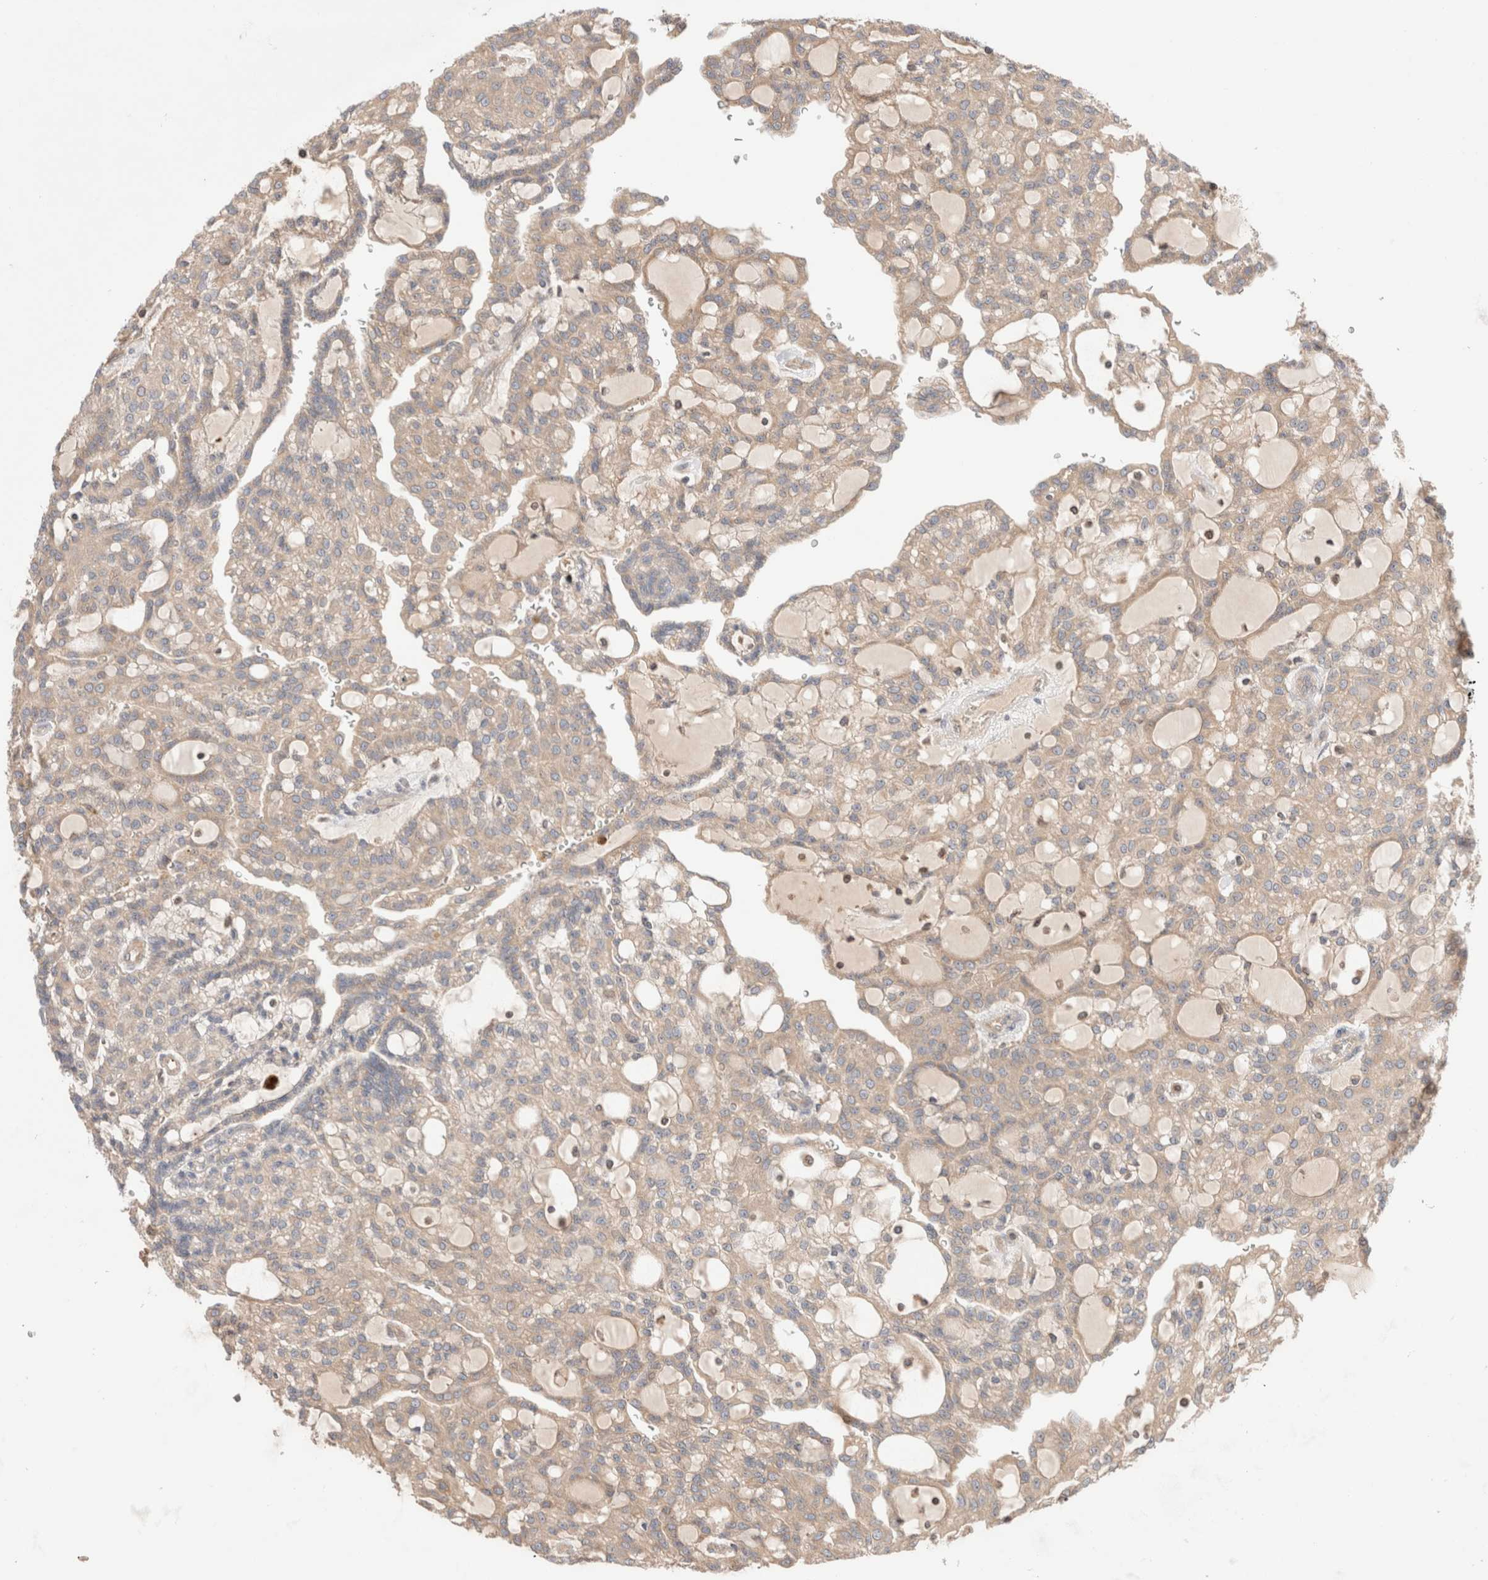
{"staining": {"intensity": "weak", "quantity": ">75%", "location": "cytoplasmic/membranous"}, "tissue": "renal cancer", "cell_type": "Tumor cells", "image_type": "cancer", "snomed": [{"axis": "morphology", "description": "Adenocarcinoma, NOS"}, {"axis": "topography", "description": "Kidney"}], "caption": "Immunohistochemical staining of human renal cancer (adenocarcinoma) reveals low levels of weak cytoplasmic/membranous staining in approximately >75% of tumor cells. The staining was performed using DAB (3,3'-diaminobenzidine) to visualize the protein expression in brown, while the nuclei were stained in blue with hematoxylin (Magnification: 20x).", "gene": "SIKE1", "patient": {"sex": "male", "age": 63}}